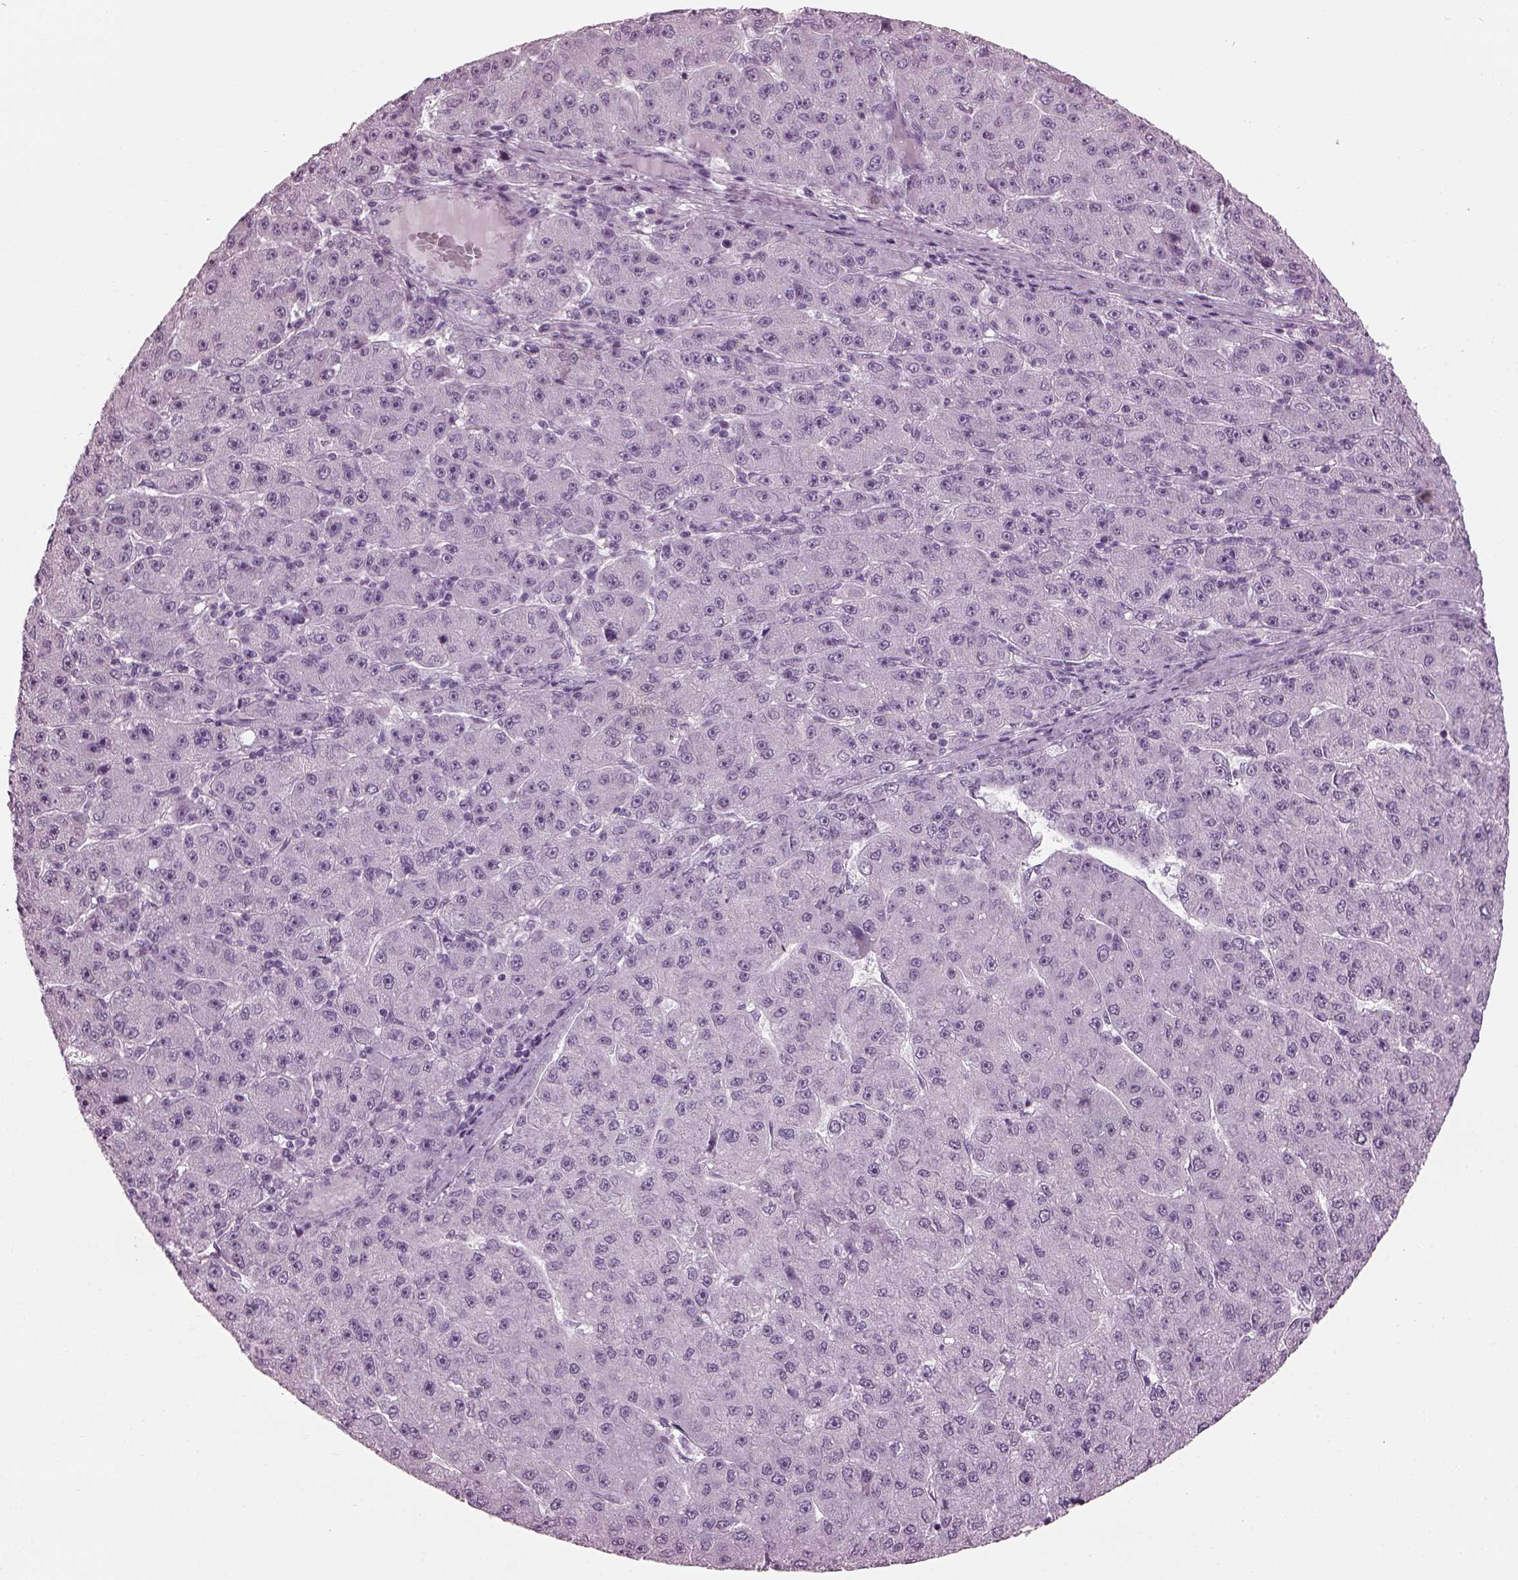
{"staining": {"intensity": "negative", "quantity": "none", "location": "none"}, "tissue": "liver cancer", "cell_type": "Tumor cells", "image_type": "cancer", "snomed": [{"axis": "morphology", "description": "Carcinoma, Hepatocellular, NOS"}, {"axis": "topography", "description": "Liver"}], "caption": "Liver hepatocellular carcinoma stained for a protein using immunohistochemistry shows no staining tumor cells.", "gene": "ADGRG2", "patient": {"sex": "male", "age": 67}}